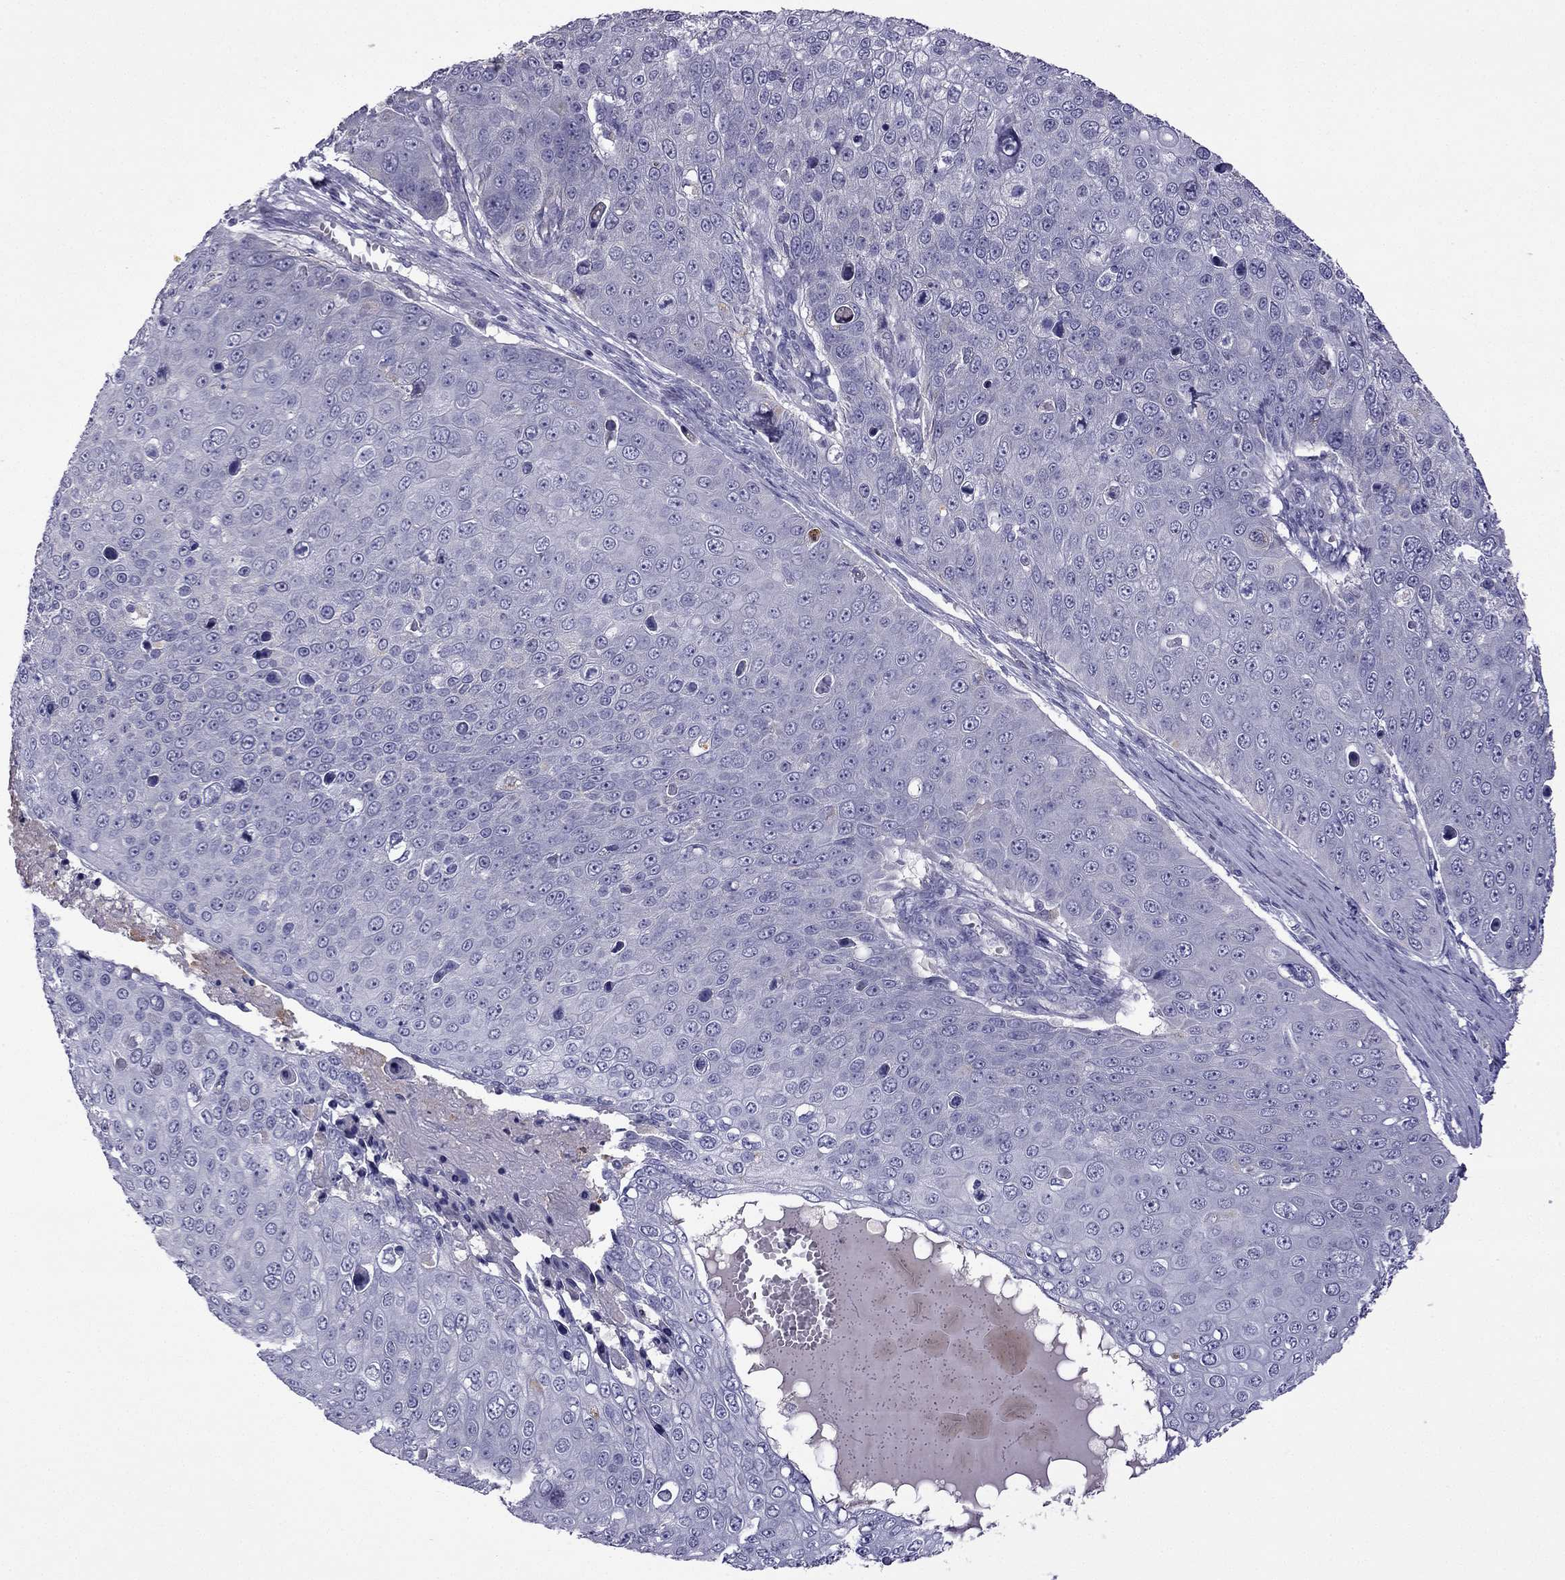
{"staining": {"intensity": "negative", "quantity": "none", "location": "none"}, "tissue": "skin cancer", "cell_type": "Tumor cells", "image_type": "cancer", "snomed": [{"axis": "morphology", "description": "Squamous cell carcinoma, NOS"}, {"axis": "topography", "description": "Skin"}], "caption": "A high-resolution photomicrograph shows immunohistochemistry staining of squamous cell carcinoma (skin), which reveals no significant positivity in tumor cells. (DAB (3,3'-diaminobenzidine) immunohistochemistry (IHC), high magnification).", "gene": "STOML3", "patient": {"sex": "male", "age": 71}}